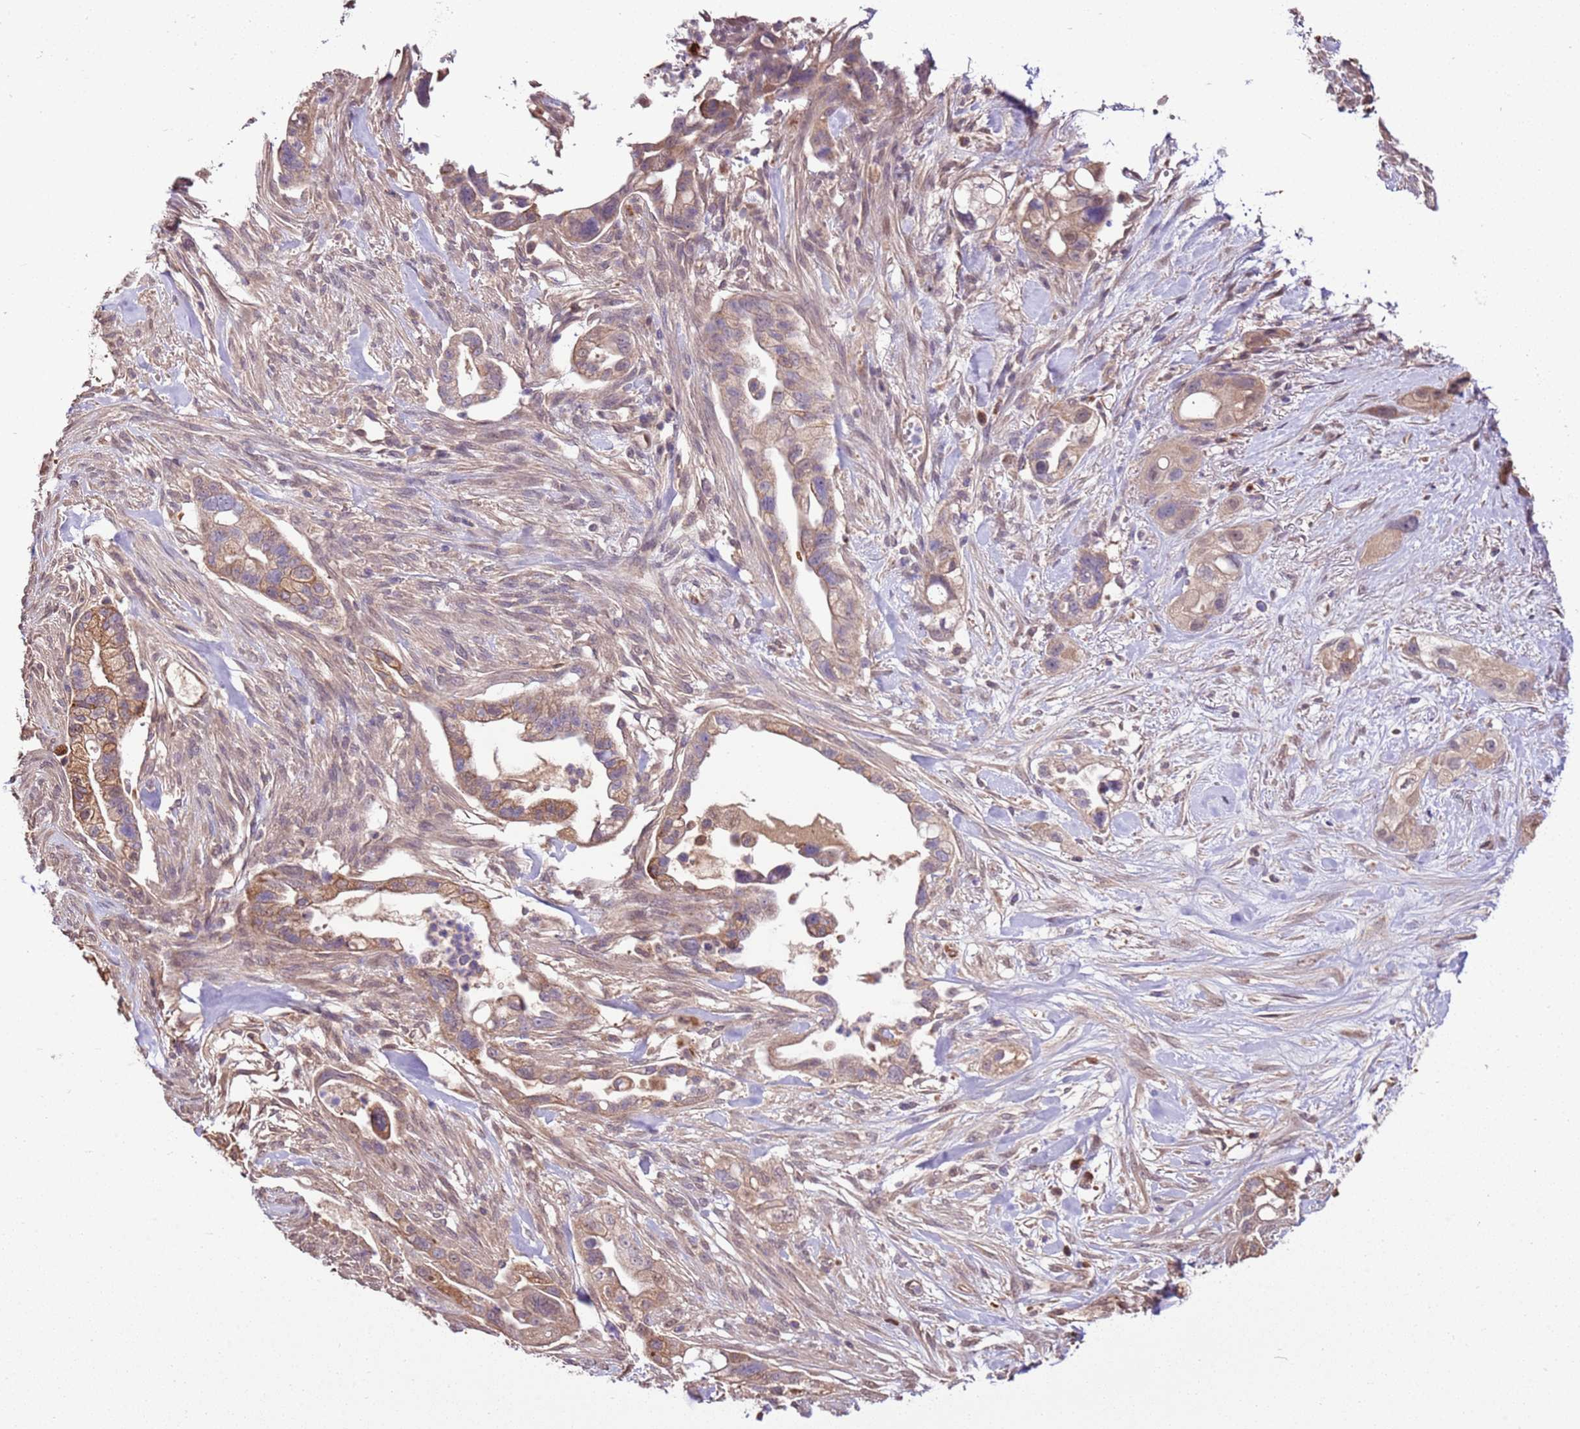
{"staining": {"intensity": "weak", "quantity": "25%-75%", "location": "cytoplasmic/membranous,nuclear"}, "tissue": "pancreatic cancer", "cell_type": "Tumor cells", "image_type": "cancer", "snomed": [{"axis": "morphology", "description": "Adenocarcinoma, NOS"}, {"axis": "topography", "description": "Pancreas"}], "caption": "About 25%-75% of tumor cells in adenocarcinoma (pancreatic) reveal weak cytoplasmic/membranous and nuclear protein staining as visualized by brown immunohistochemical staining.", "gene": "BBS5", "patient": {"sex": "male", "age": 44}}